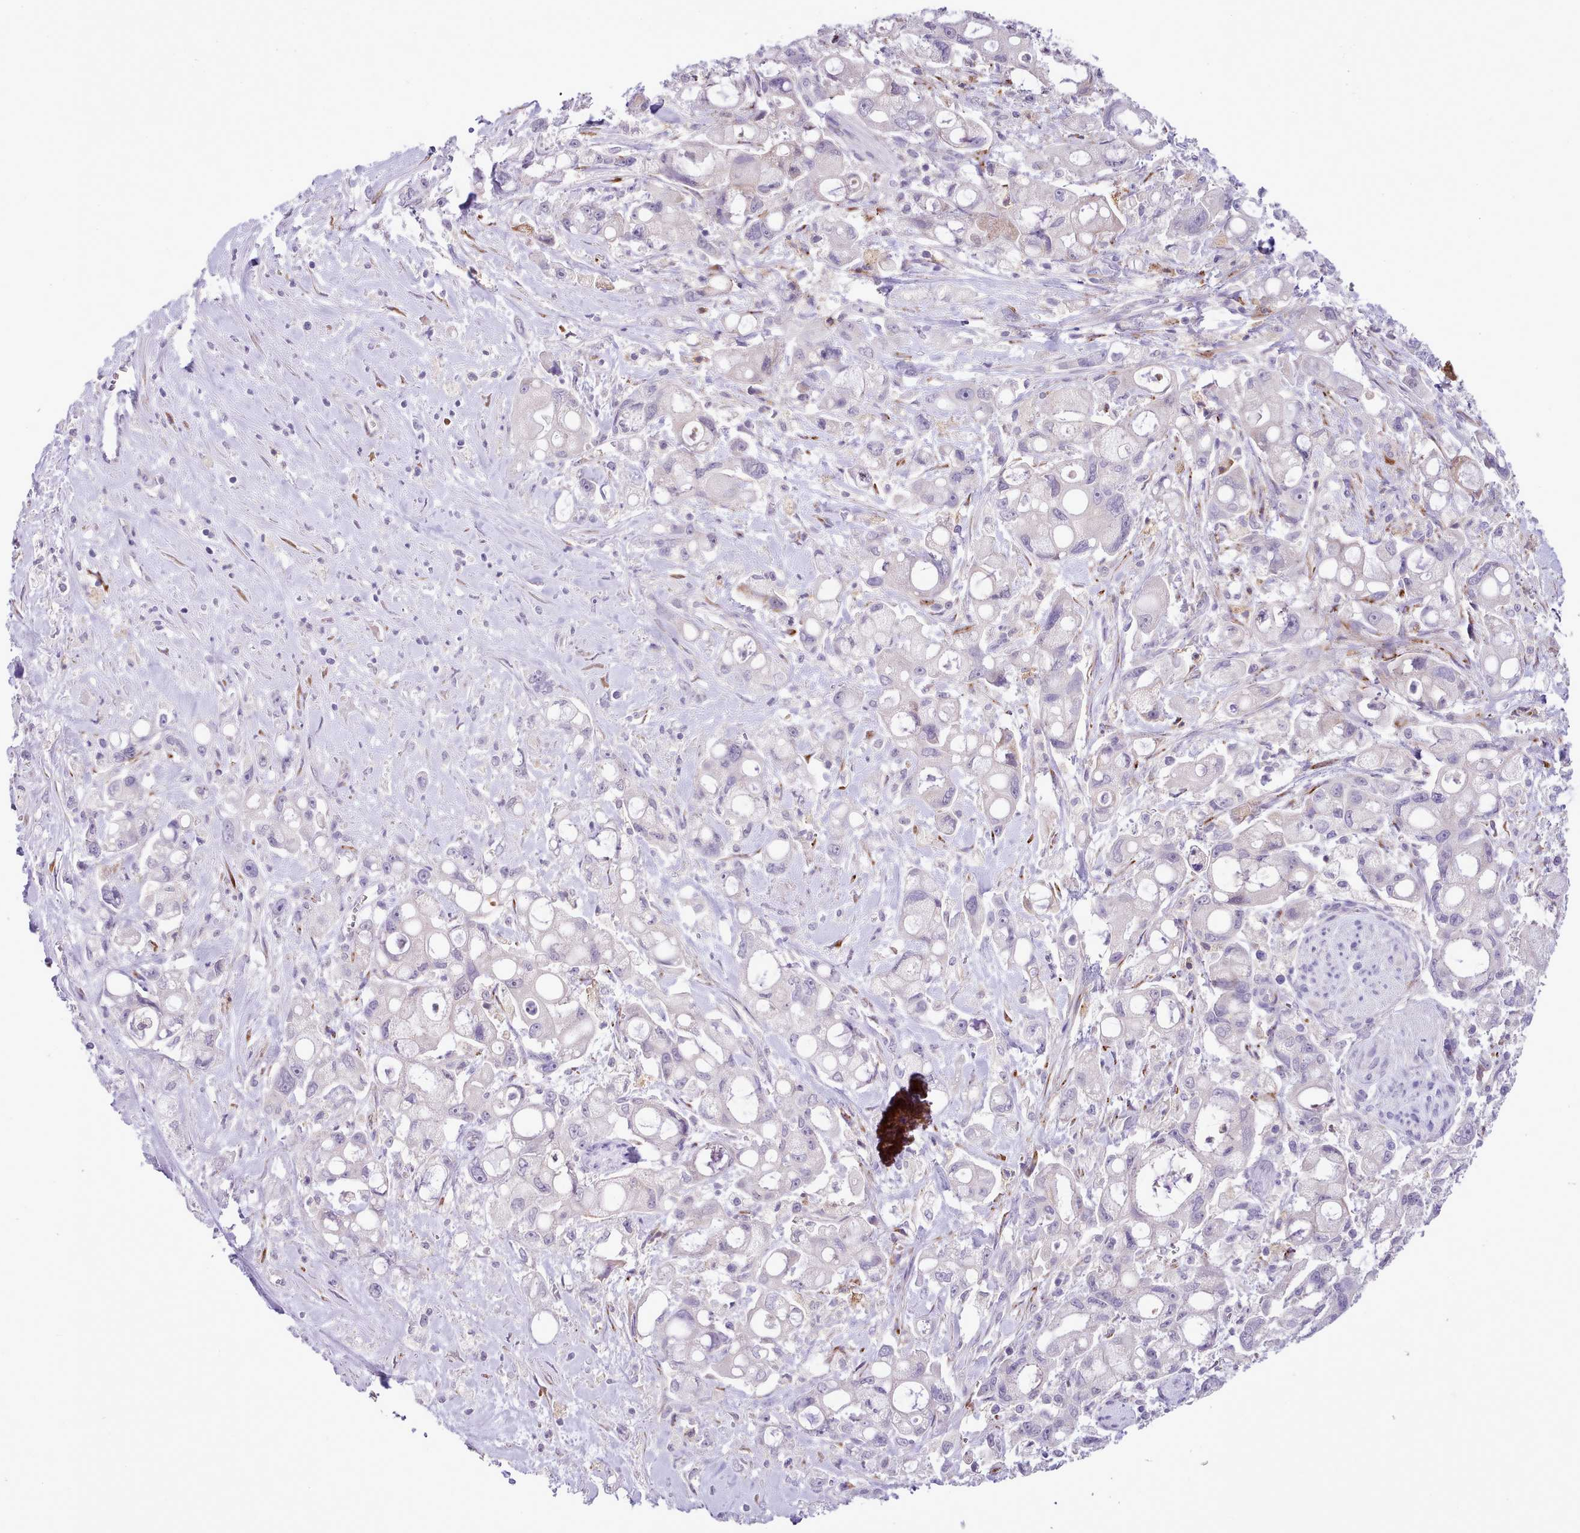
{"staining": {"intensity": "negative", "quantity": "none", "location": "none"}, "tissue": "pancreatic cancer", "cell_type": "Tumor cells", "image_type": "cancer", "snomed": [{"axis": "morphology", "description": "Adenocarcinoma, NOS"}, {"axis": "topography", "description": "Pancreas"}], "caption": "Pancreatic cancer (adenocarcinoma) stained for a protein using immunohistochemistry (IHC) displays no positivity tumor cells.", "gene": "FAM83E", "patient": {"sex": "male", "age": 68}}